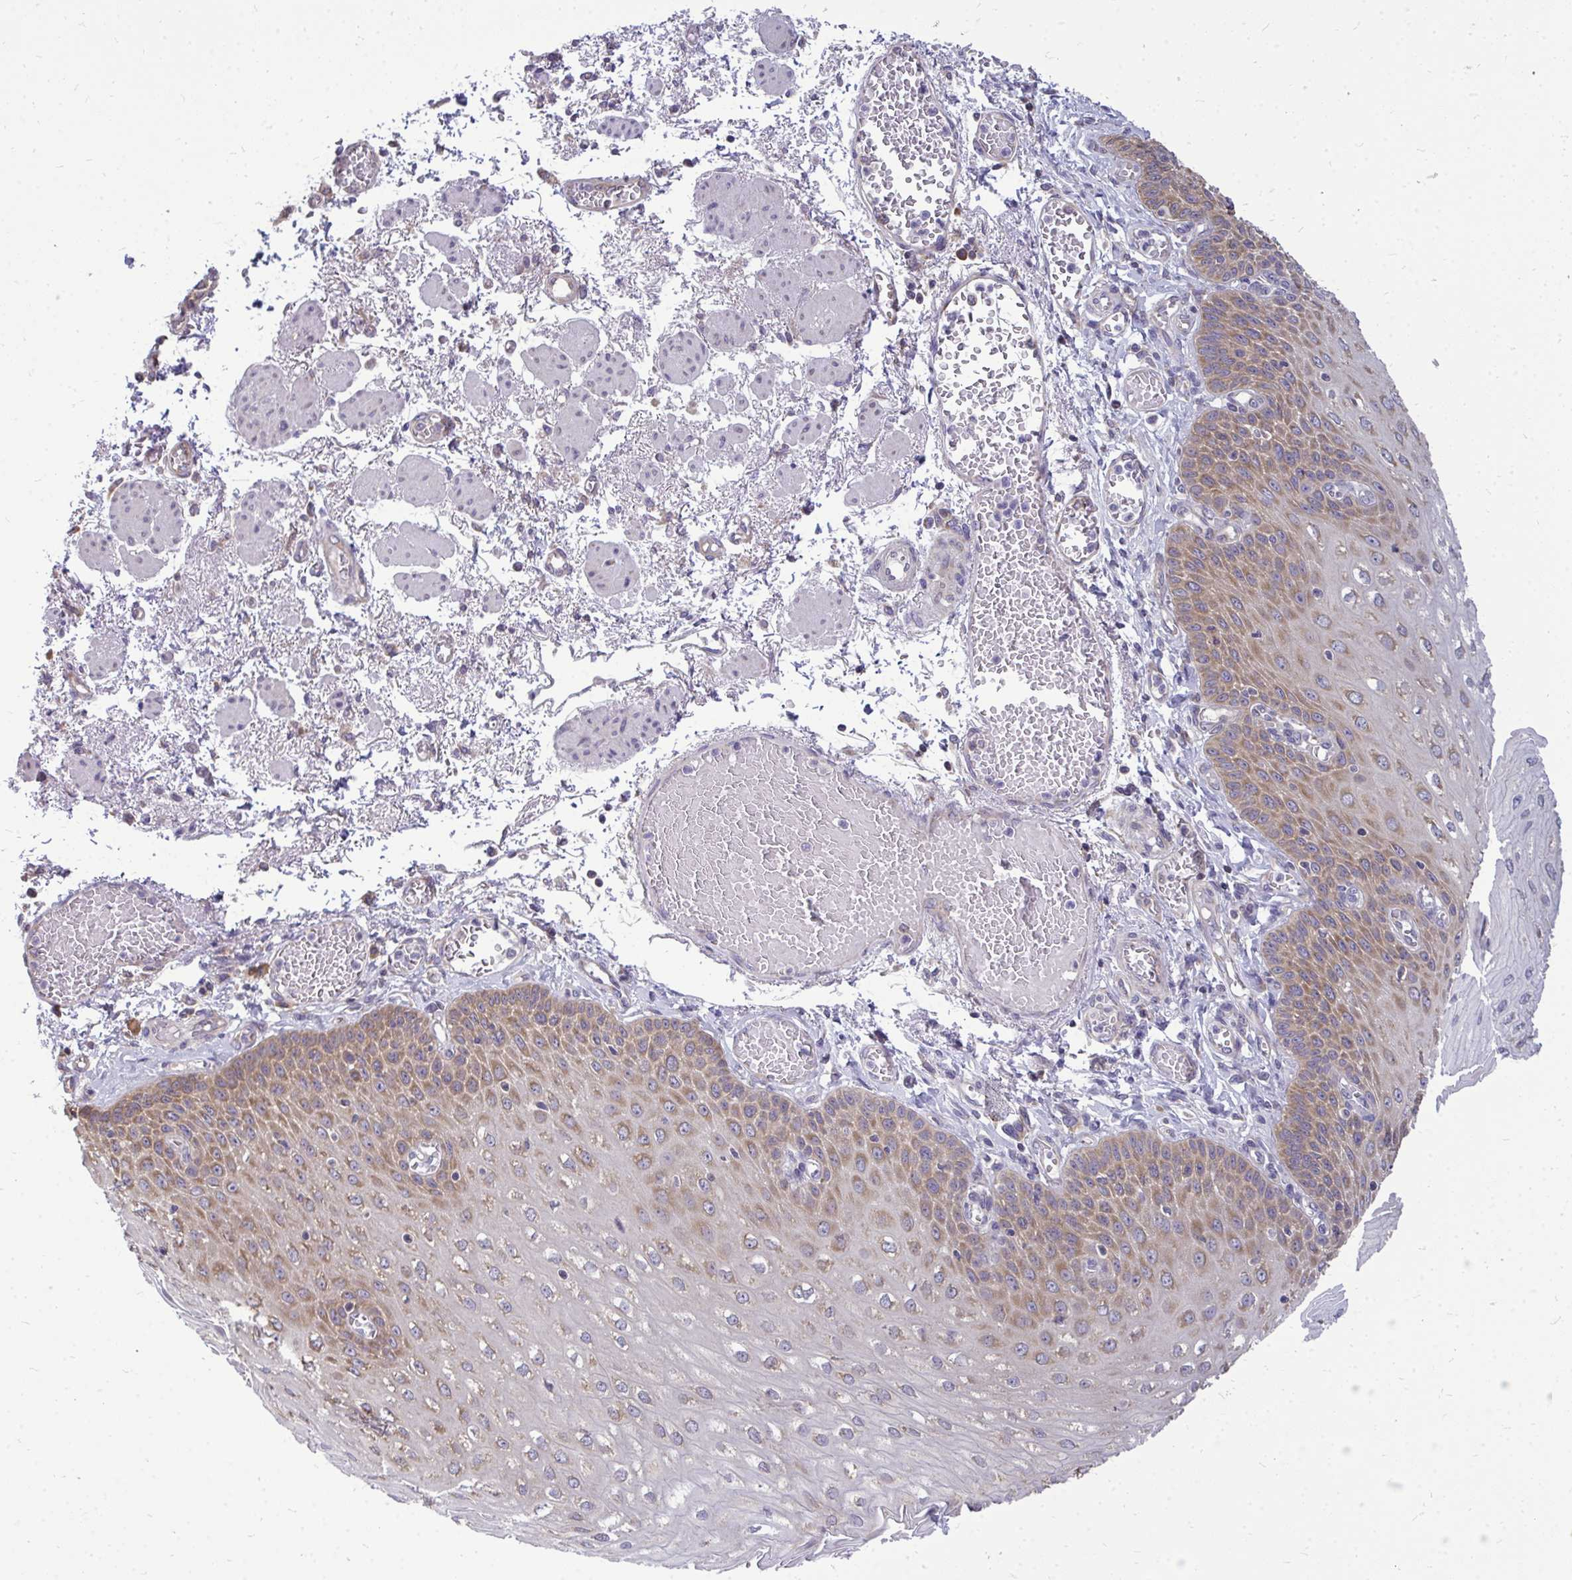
{"staining": {"intensity": "moderate", "quantity": "25%-75%", "location": "cytoplasmic/membranous"}, "tissue": "esophagus", "cell_type": "Squamous epithelial cells", "image_type": "normal", "snomed": [{"axis": "morphology", "description": "Normal tissue, NOS"}, {"axis": "morphology", "description": "Adenocarcinoma, NOS"}, {"axis": "topography", "description": "Esophagus"}], "caption": "Moderate cytoplasmic/membranous positivity is identified in approximately 25%-75% of squamous epithelial cells in unremarkable esophagus.", "gene": "RPLP2", "patient": {"sex": "male", "age": 81}}